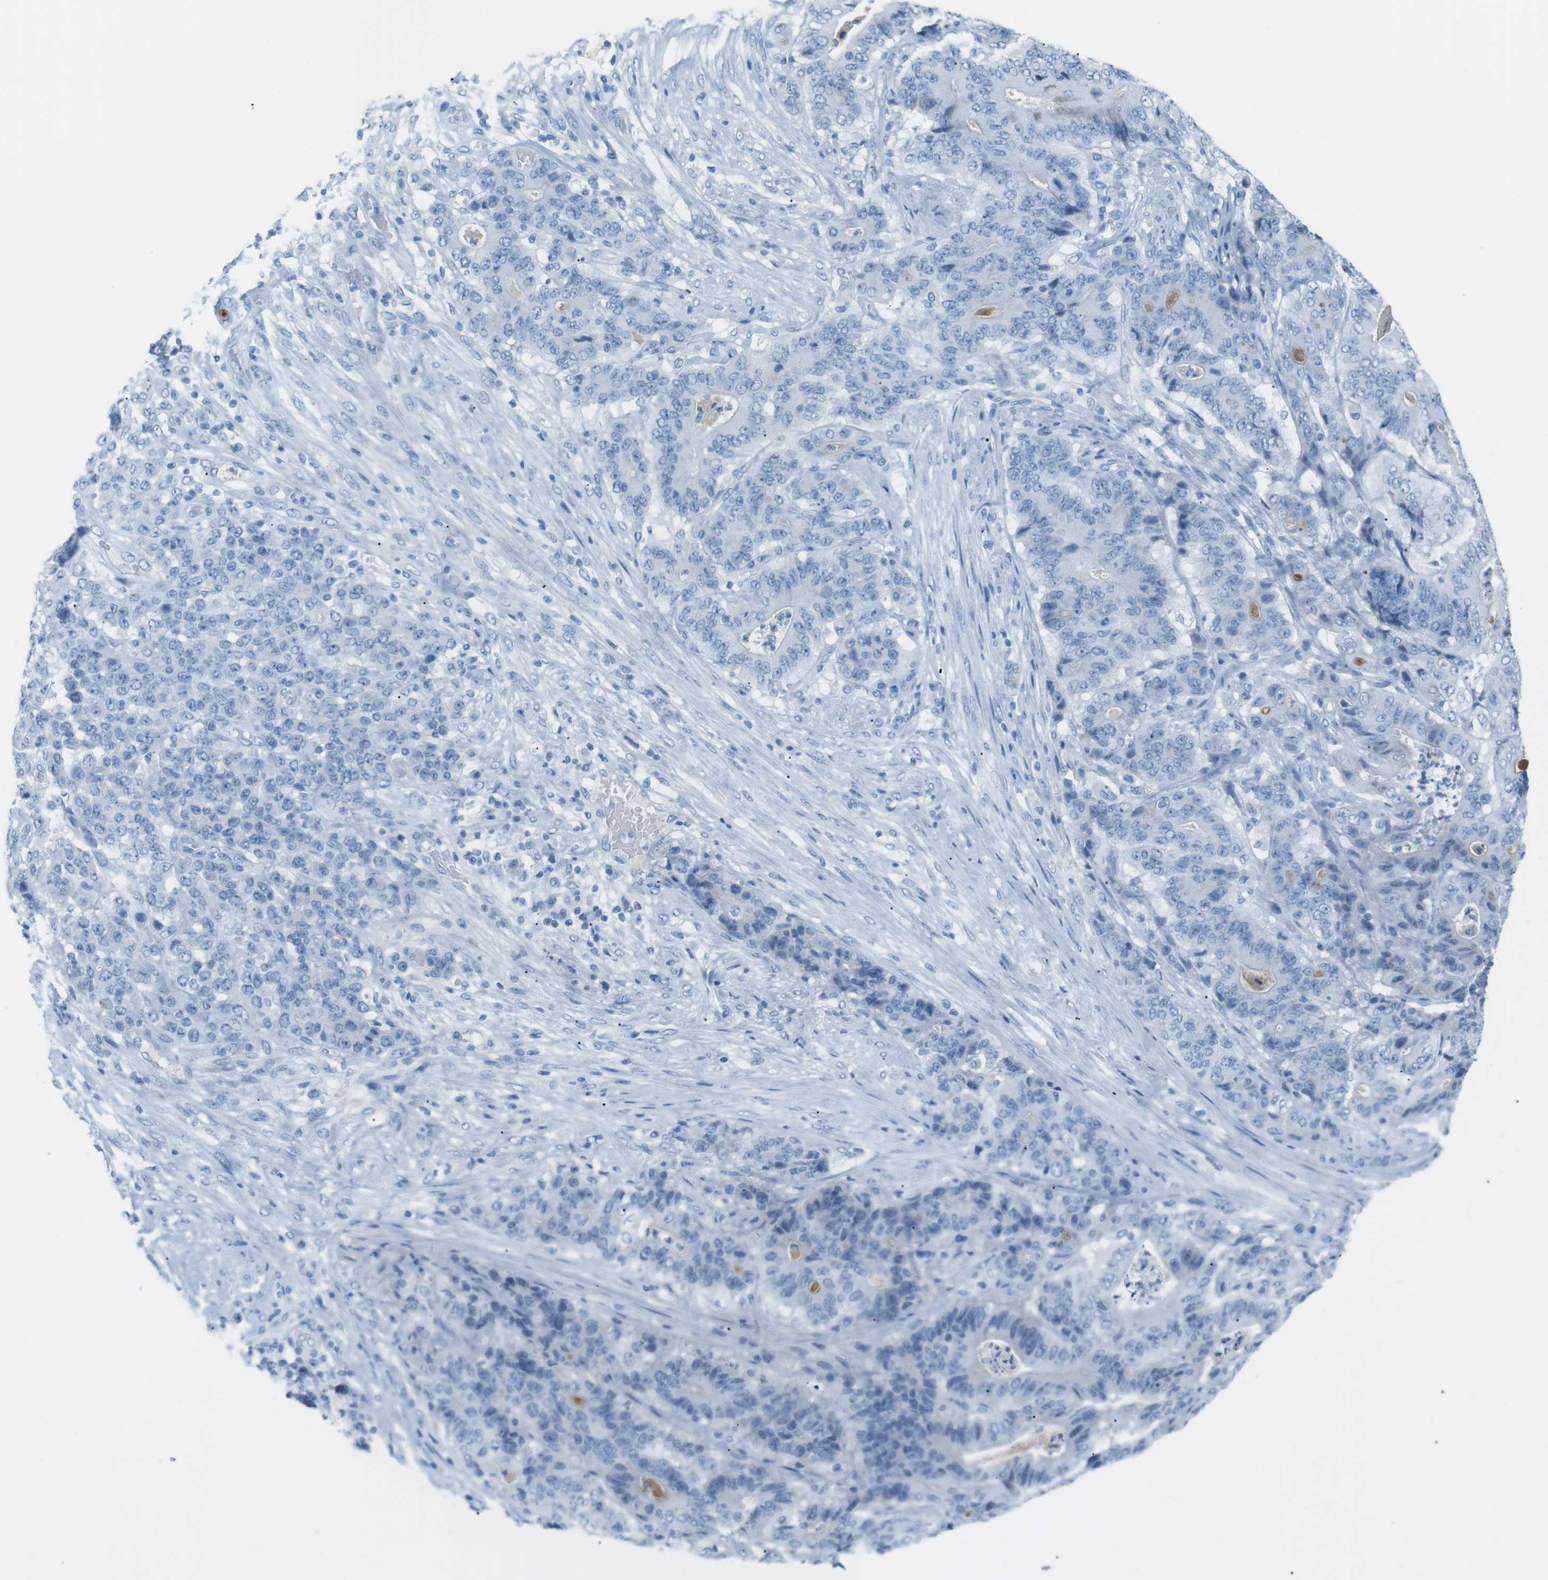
{"staining": {"intensity": "negative", "quantity": "none", "location": "none"}, "tissue": "stomach cancer", "cell_type": "Tumor cells", "image_type": "cancer", "snomed": [{"axis": "morphology", "description": "Adenocarcinoma, NOS"}, {"axis": "topography", "description": "Stomach"}], "caption": "DAB immunohistochemical staining of human stomach adenocarcinoma exhibits no significant staining in tumor cells.", "gene": "AZGP1", "patient": {"sex": "female", "age": 73}}